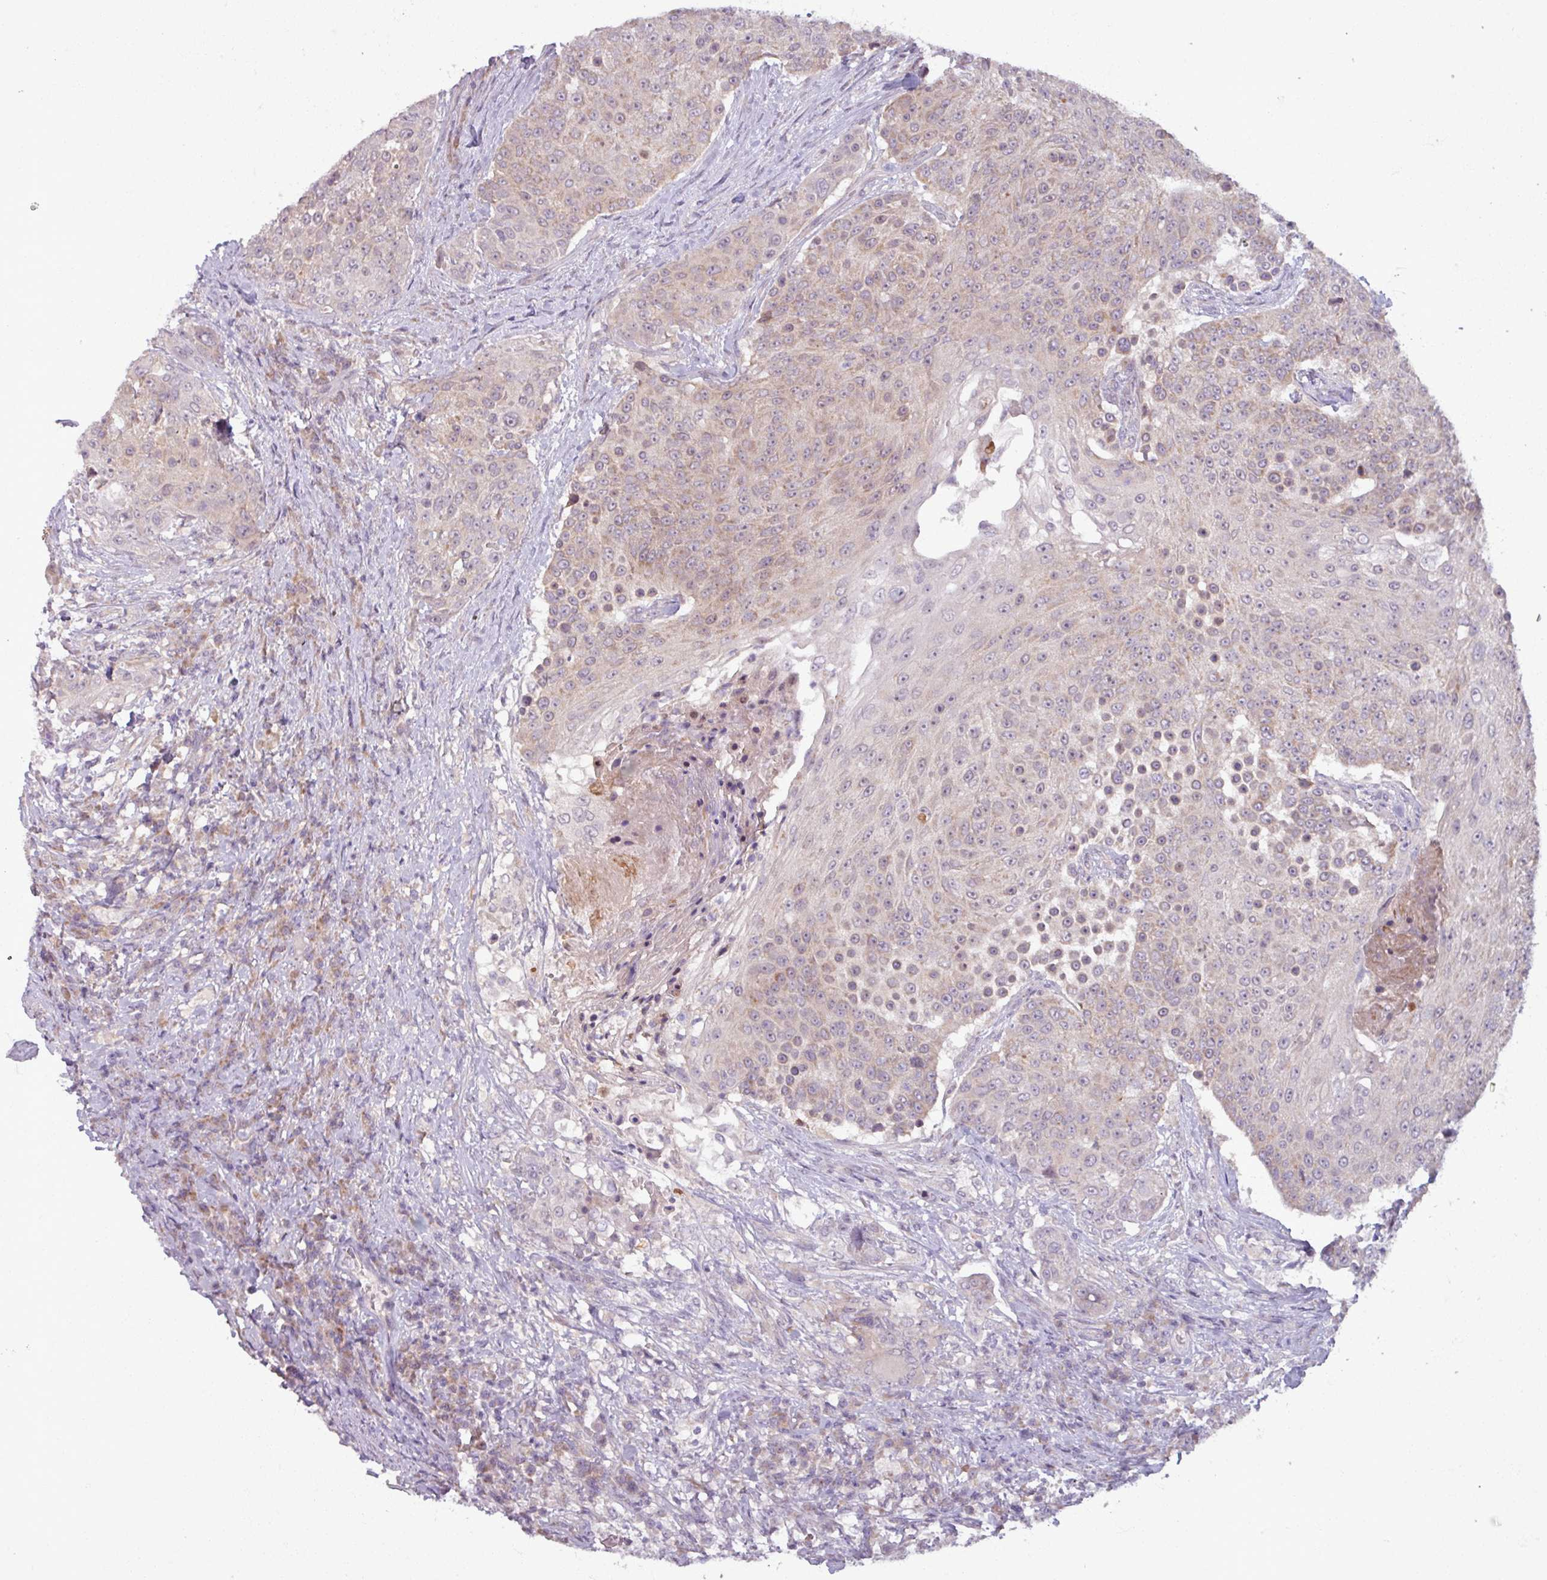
{"staining": {"intensity": "weak", "quantity": "25%-75%", "location": "cytoplasmic/membranous"}, "tissue": "urothelial cancer", "cell_type": "Tumor cells", "image_type": "cancer", "snomed": [{"axis": "morphology", "description": "Urothelial carcinoma, High grade"}, {"axis": "topography", "description": "Urinary bladder"}], "caption": "Urothelial cancer stained for a protein (brown) reveals weak cytoplasmic/membranous positive expression in approximately 25%-75% of tumor cells.", "gene": "OGFOD3", "patient": {"sex": "female", "age": 63}}